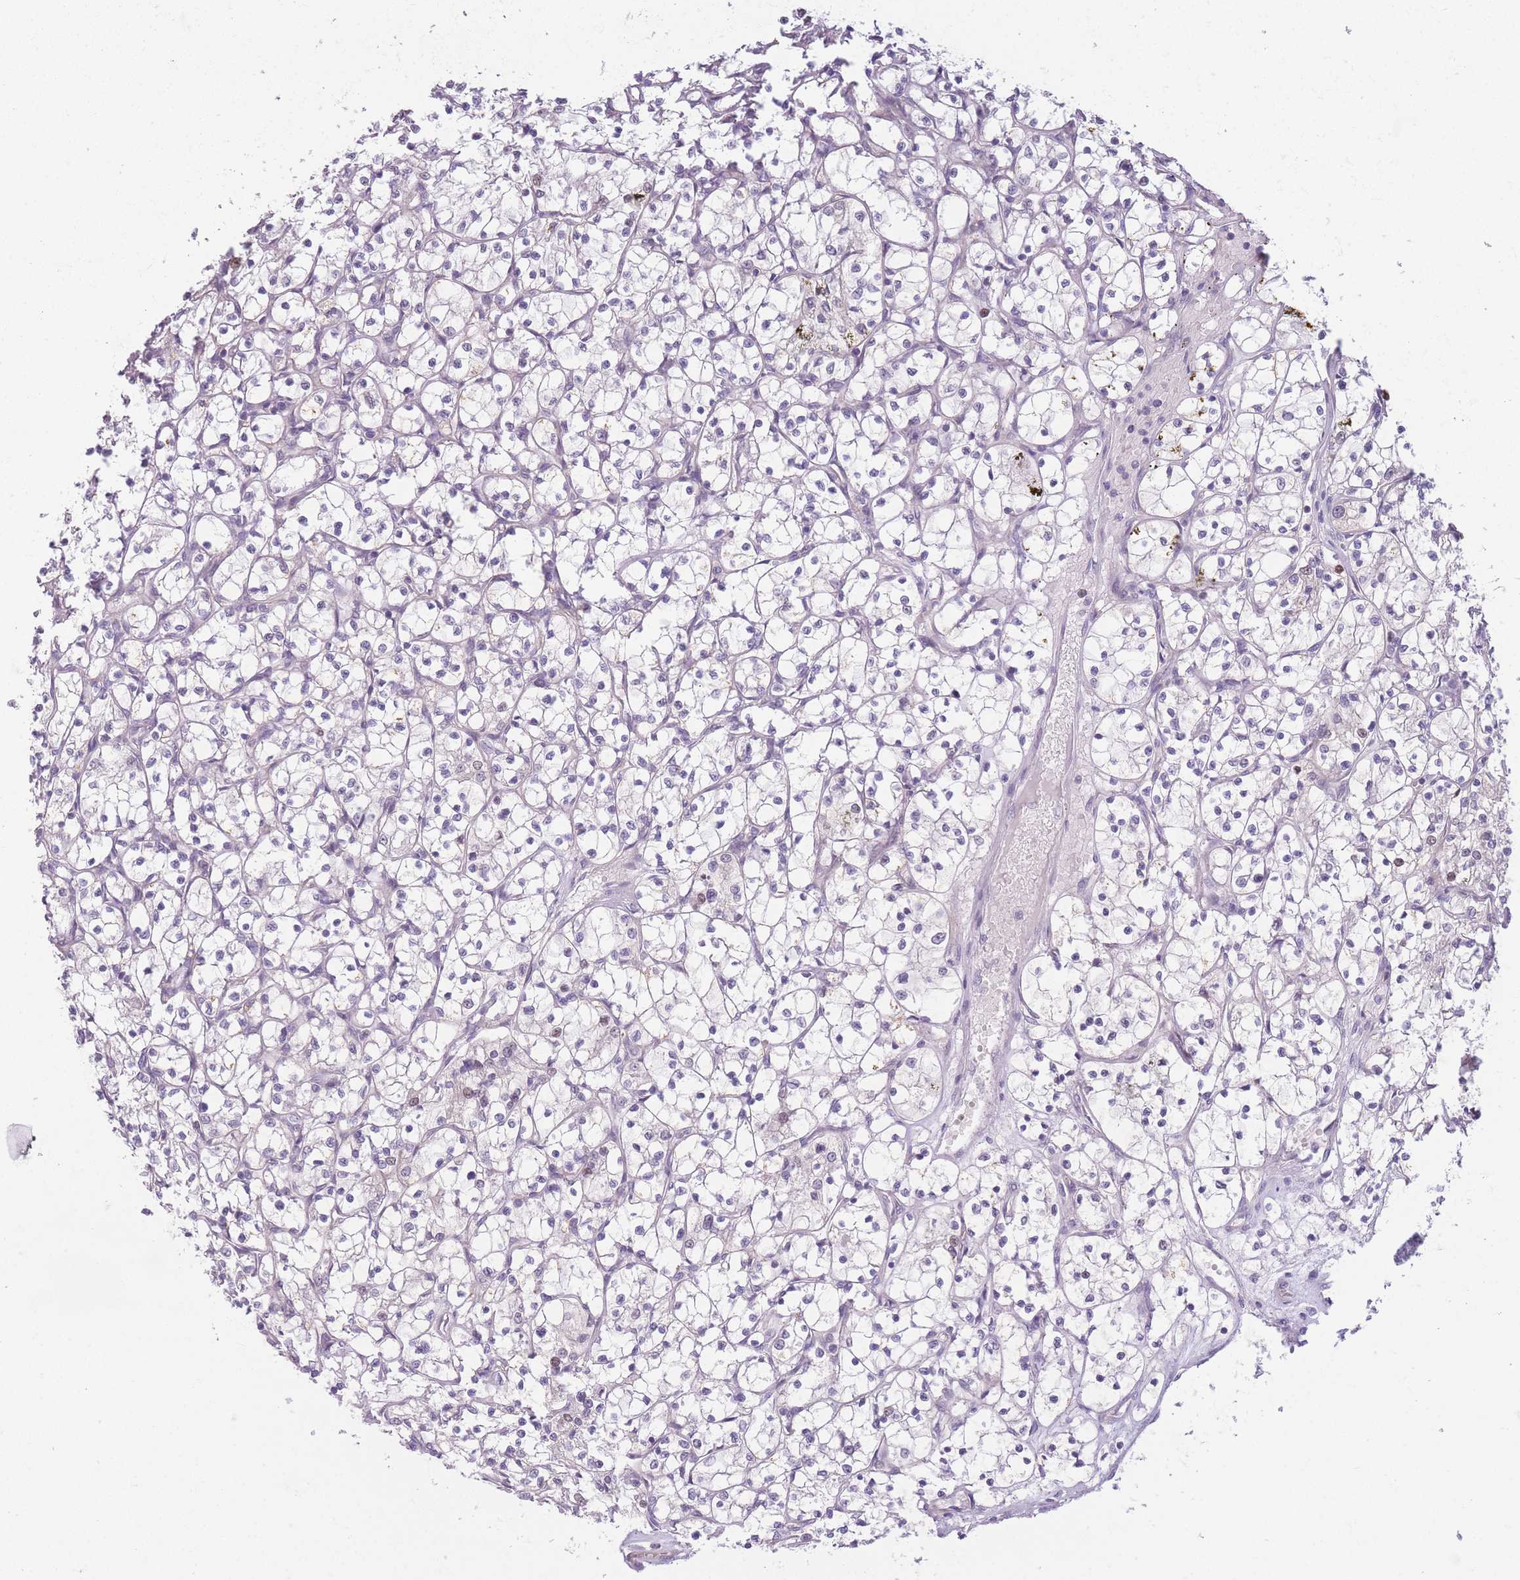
{"staining": {"intensity": "moderate", "quantity": "<25%", "location": "nuclear"}, "tissue": "renal cancer", "cell_type": "Tumor cells", "image_type": "cancer", "snomed": [{"axis": "morphology", "description": "Adenocarcinoma, NOS"}, {"axis": "topography", "description": "Kidney"}], "caption": "There is low levels of moderate nuclear staining in tumor cells of renal cancer (adenocarcinoma), as demonstrated by immunohistochemical staining (brown color).", "gene": "ZNF439", "patient": {"sex": "female", "age": 69}}